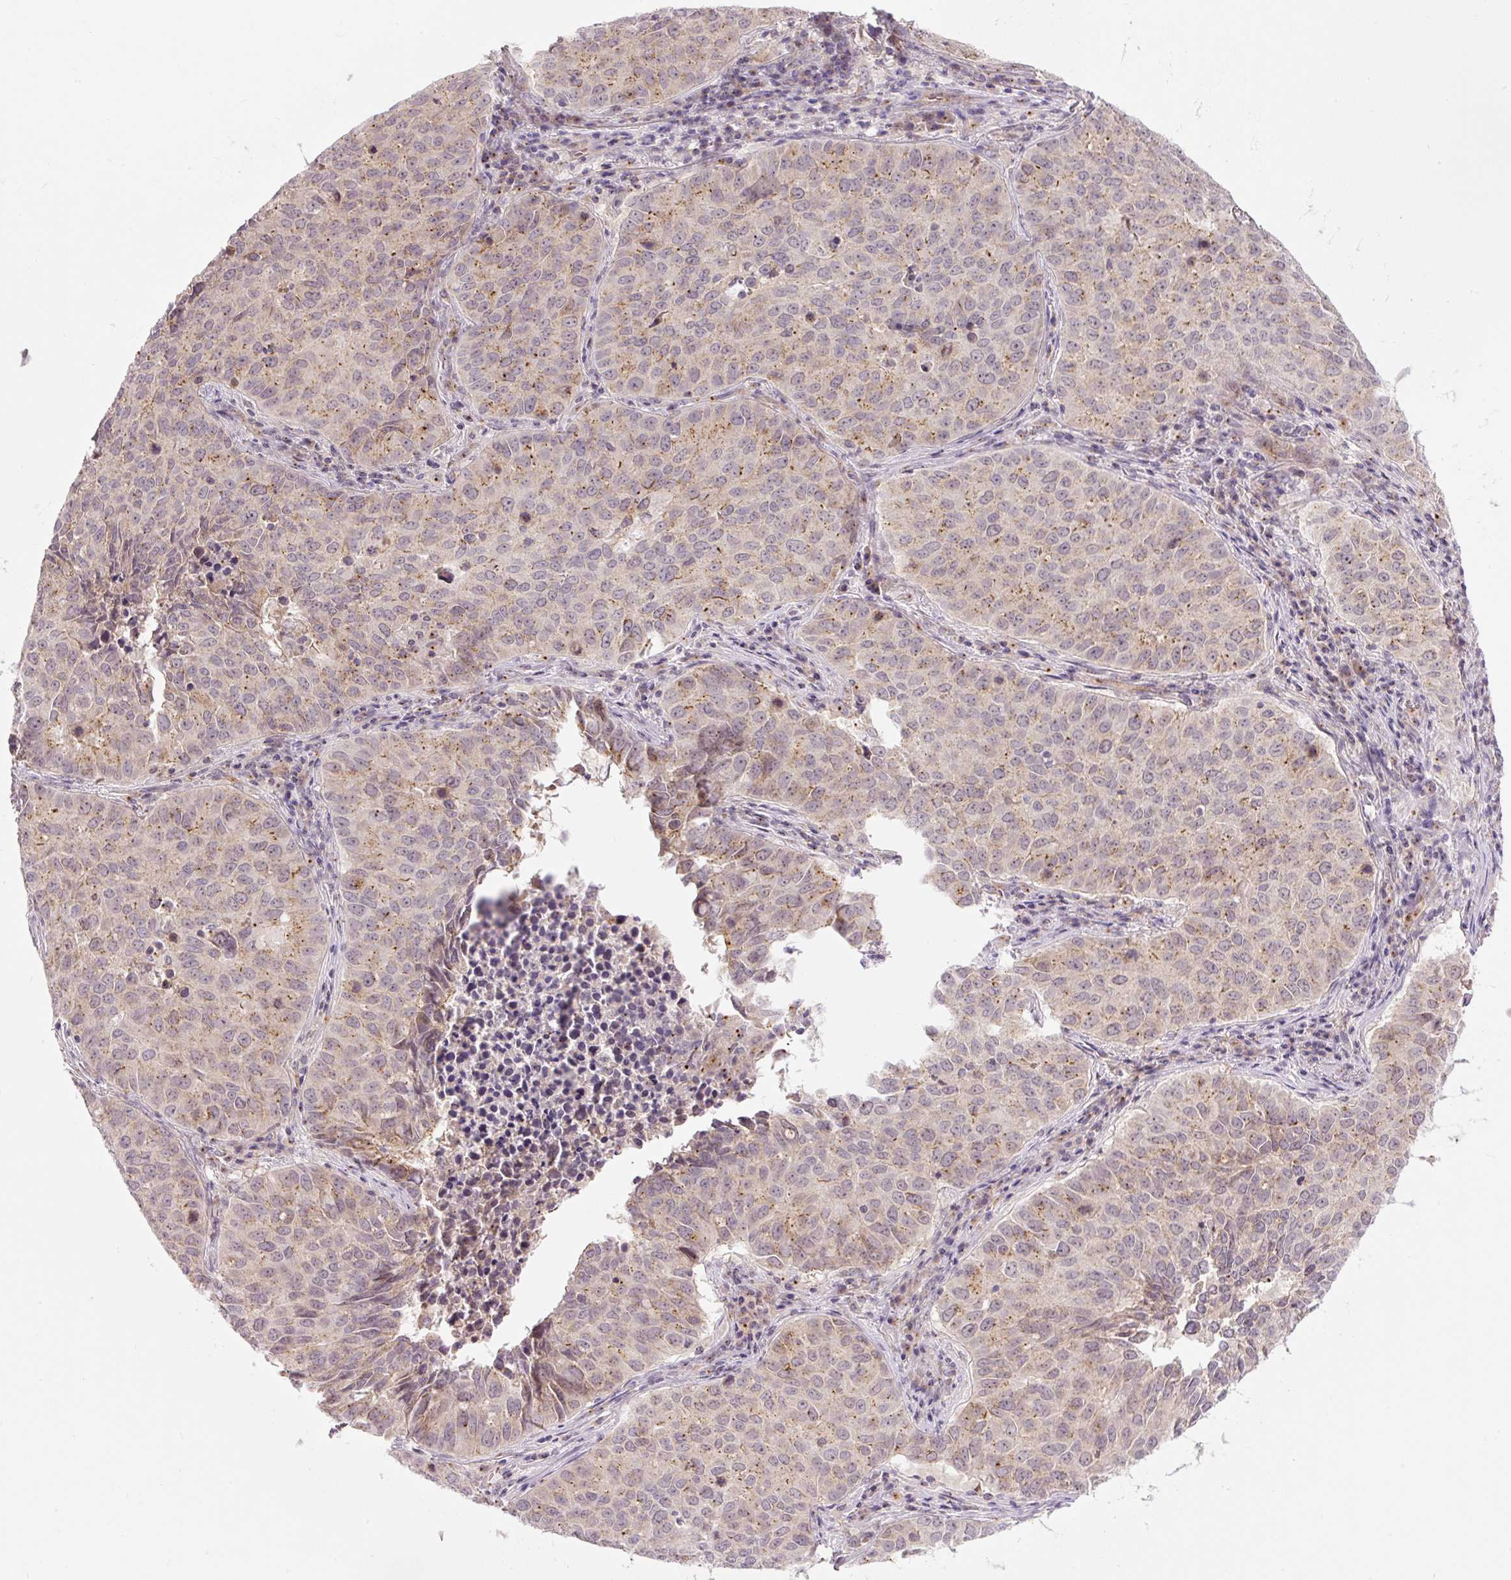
{"staining": {"intensity": "weak", "quantity": ">75%", "location": "cytoplasmic/membranous"}, "tissue": "lung cancer", "cell_type": "Tumor cells", "image_type": "cancer", "snomed": [{"axis": "morphology", "description": "Adenocarcinoma, NOS"}, {"axis": "topography", "description": "Lung"}], "caption": "Protein staining displays weak cytoplasmic/membranous expression in about >75% of tumor cells in lung cancer.", "gene": "PCM1", "patient": {"sex": "female", "age": 50}}